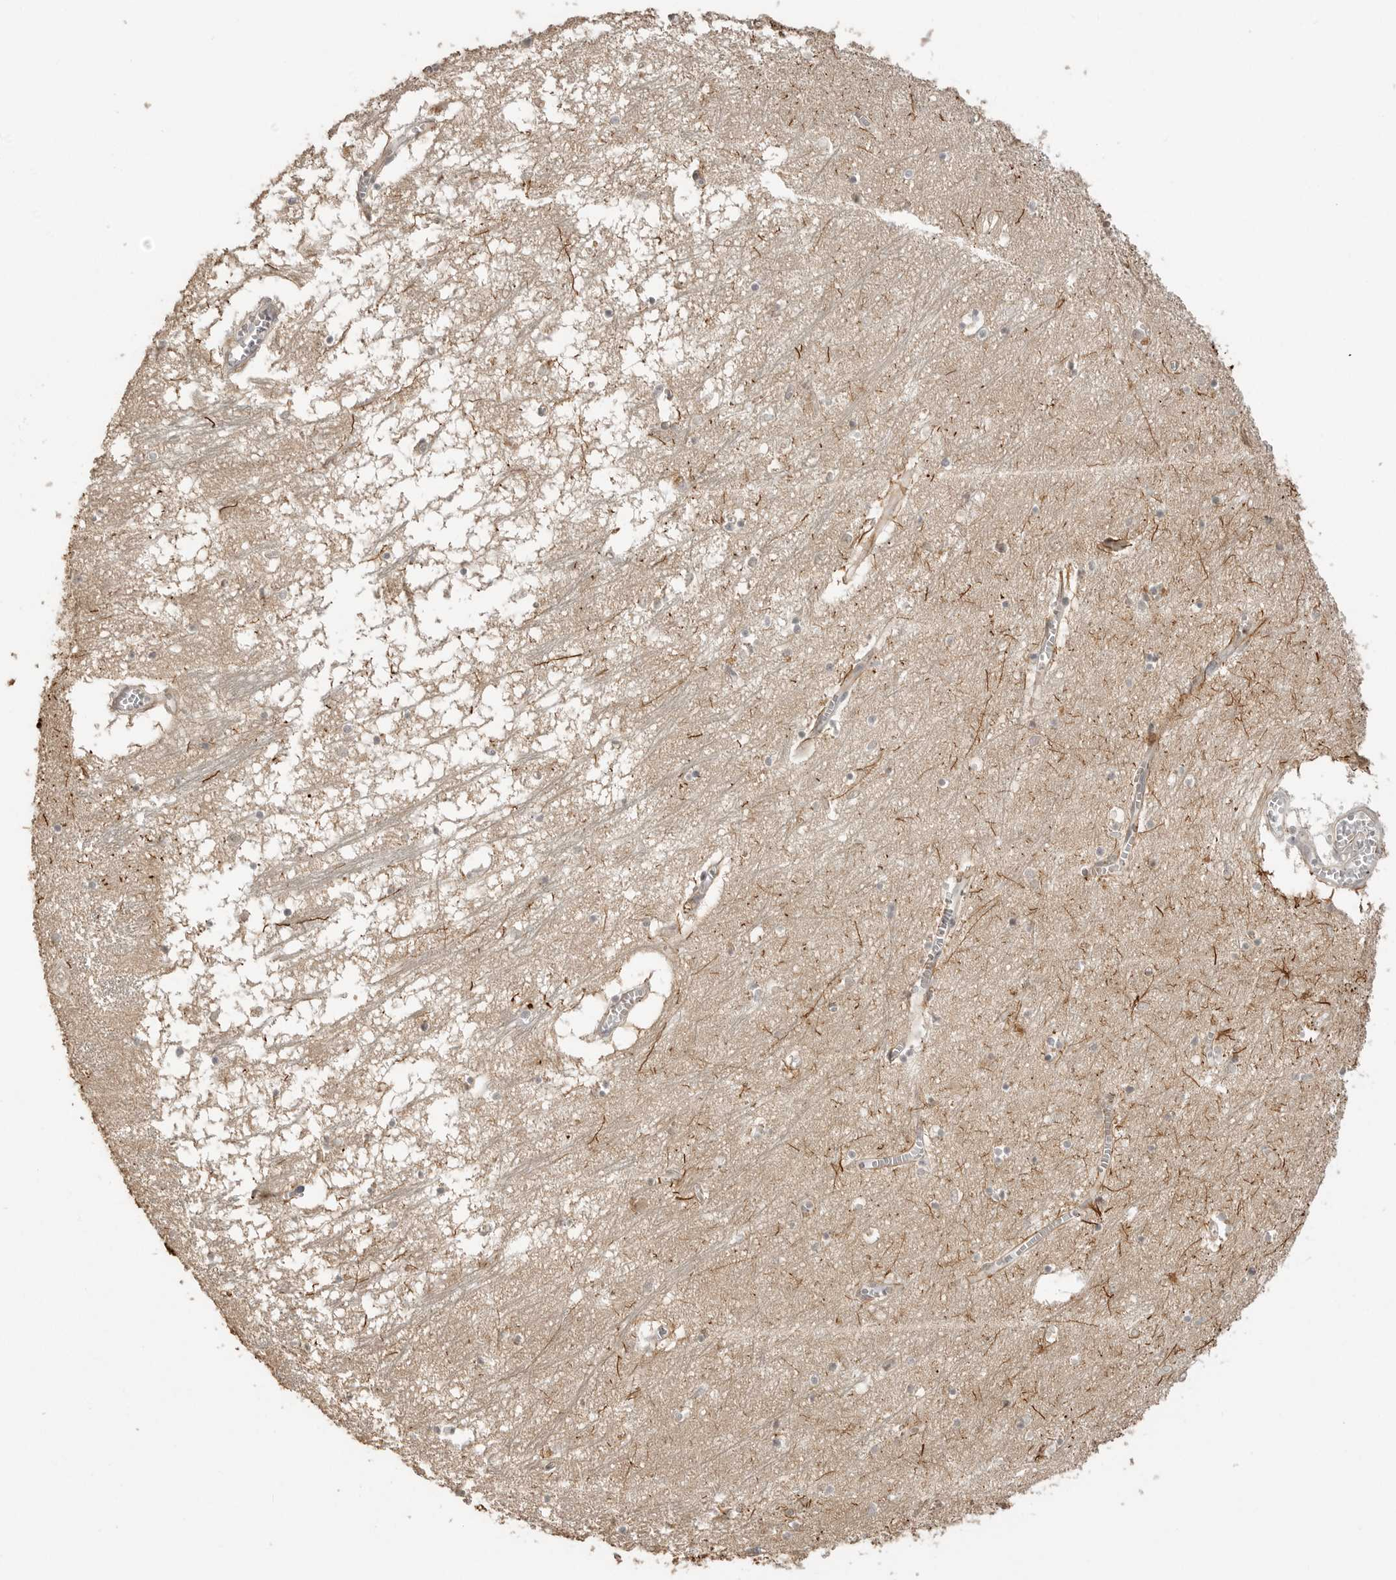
{"staining": {"intensity": "strong", "quantity": "<25%", "location": "cytoplasmic/membranous"}, "tissue": "hippocampus", "cell_type": "Glial cells", "image_type": "normal", "snomed": [{"axis": "morphology", "description": "Normal tissue, NOS"}, {"axis": "topography", "description": "Hippocampus"}], "caption": "A brown stain shows strong cytoplasmic/membranous positivity of a protein in glial cells of unremarkable human hippocampus.", "gene": "SMG8", "patient": {"sex": "male", "age": 70}}